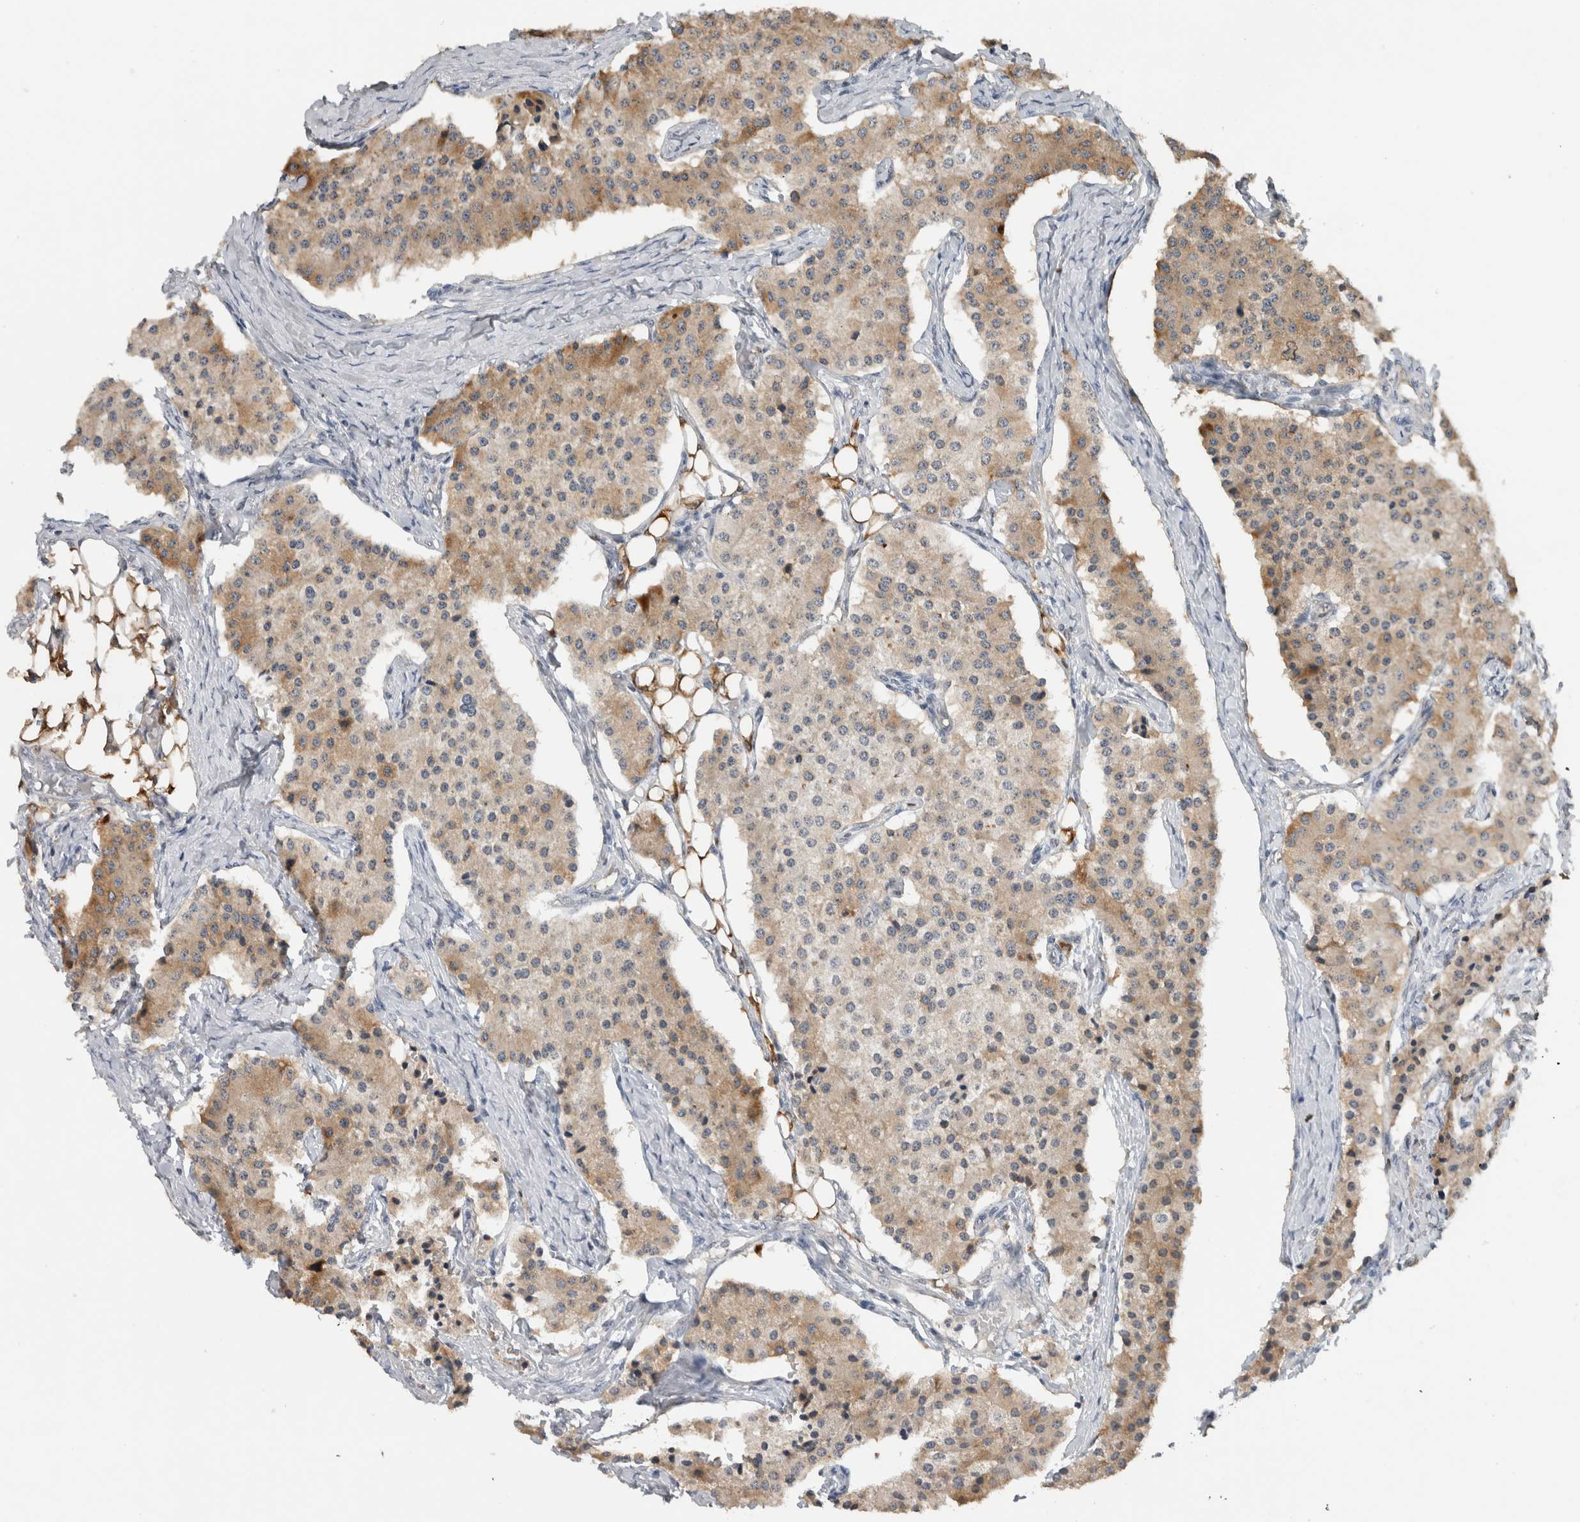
{"staining": {"intensity": "weak", "quantity": ">75%", "location": "cytoplasmic/membranous"}, "tissue": "carcinoid", "cell_type": "Tumor cells", "image_type": "cancer", "snomed": [{"axis": "morphology", "description": "Carcinoid, malignant, NOS"}, {"axis": "topography", "description": "Colon"}], "caption": "Immunohistochemical staining of carcinoid exhibits weak cytoplasmic/membranous protein positivity in about >75% of tumor cells.", "gene": "PRXL2A", "patient": {"sex": "female", "age": 52}}